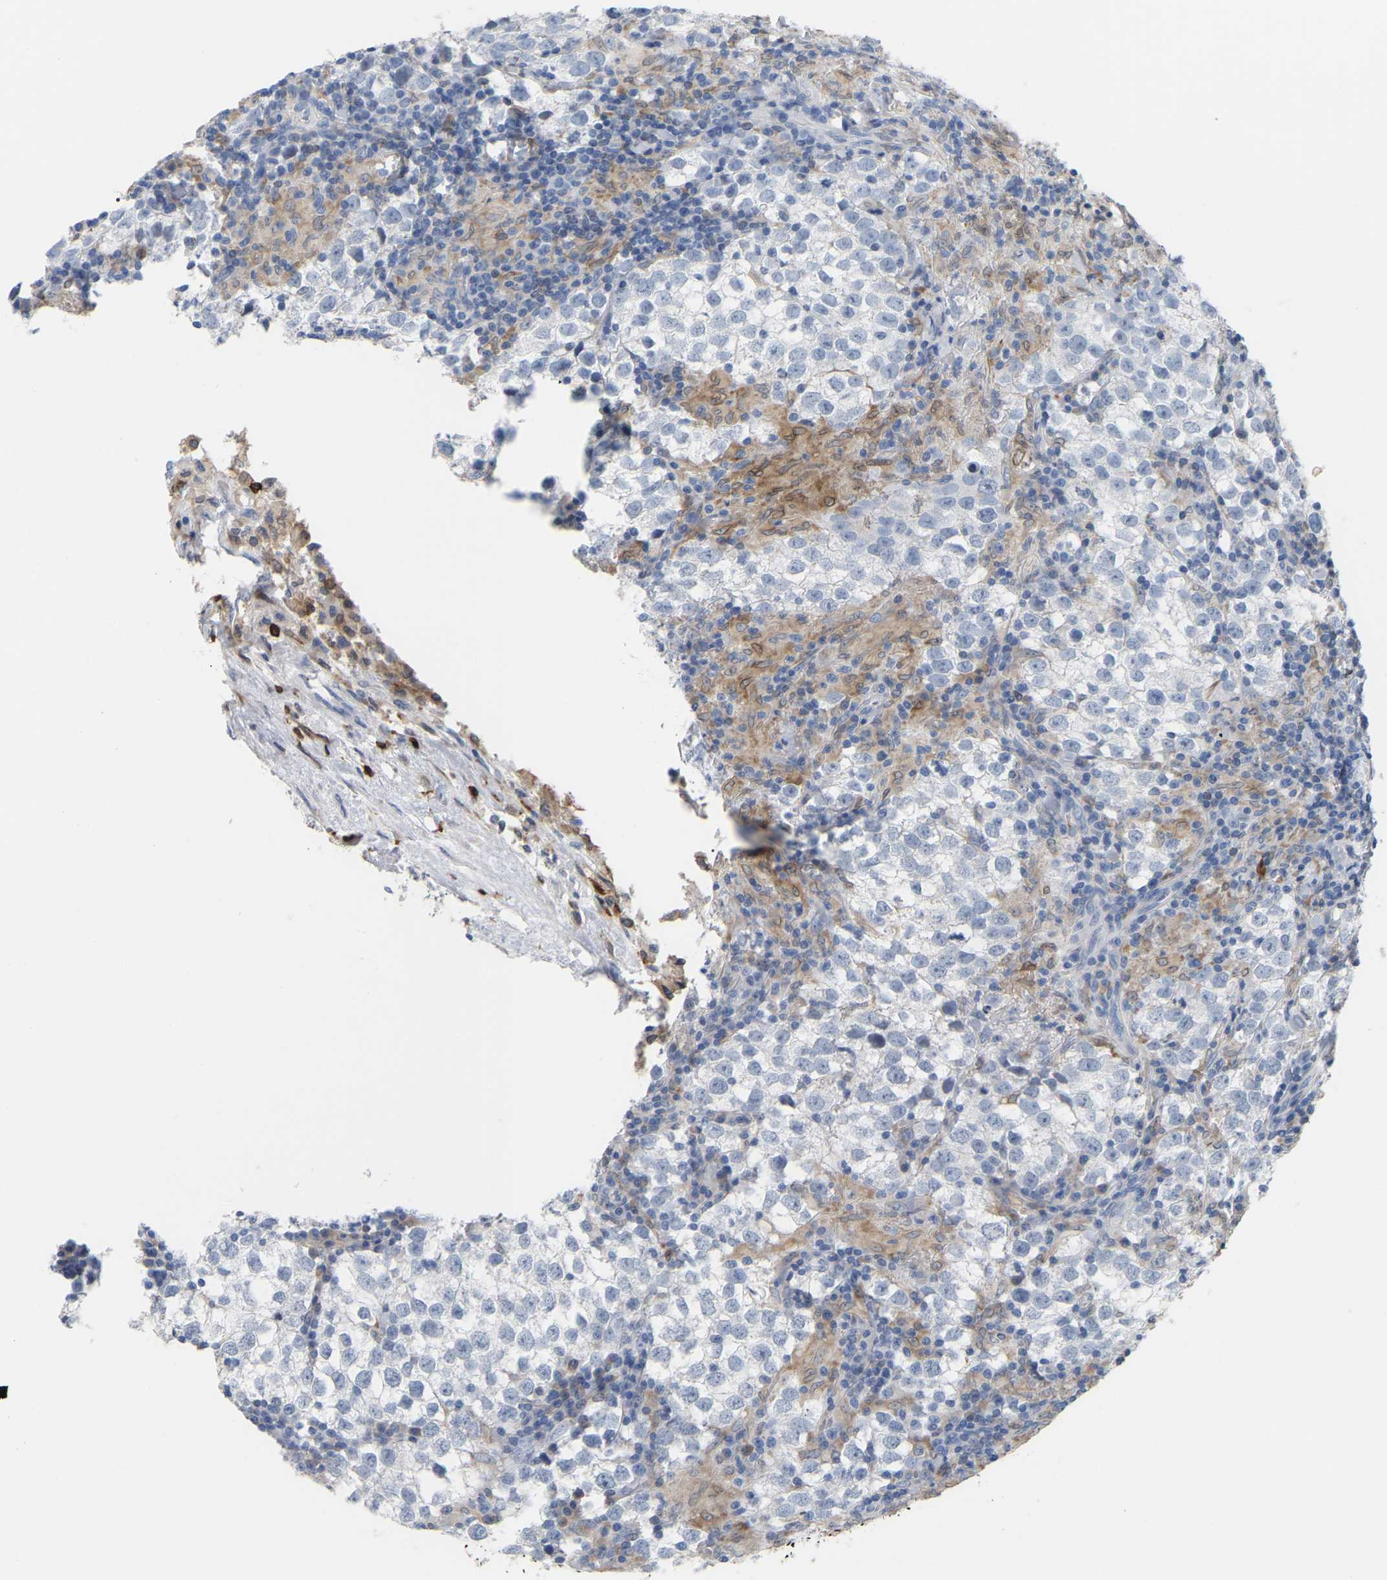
{"staining": {"intensity": "negative", "quantity": "none", "location": "none"}, "tissue": "testis cancer", "cell_type": "Tumor cells", "image_type": "cancer", "snomed": [{"axis": "morphology", "description": "Seminoma, NOS"}, {"axis": "morphology", "description": "Carcinoma, Embryonal, NOS"}, {"axis": "topography", "description": "Testis"}], "caption": "A micrograph of human testis cancer (embryonal carcinoma) is negative for staining in tumor cells.", "gene": "PTGS1", "patient": {"sex": "male", "age": 36}}